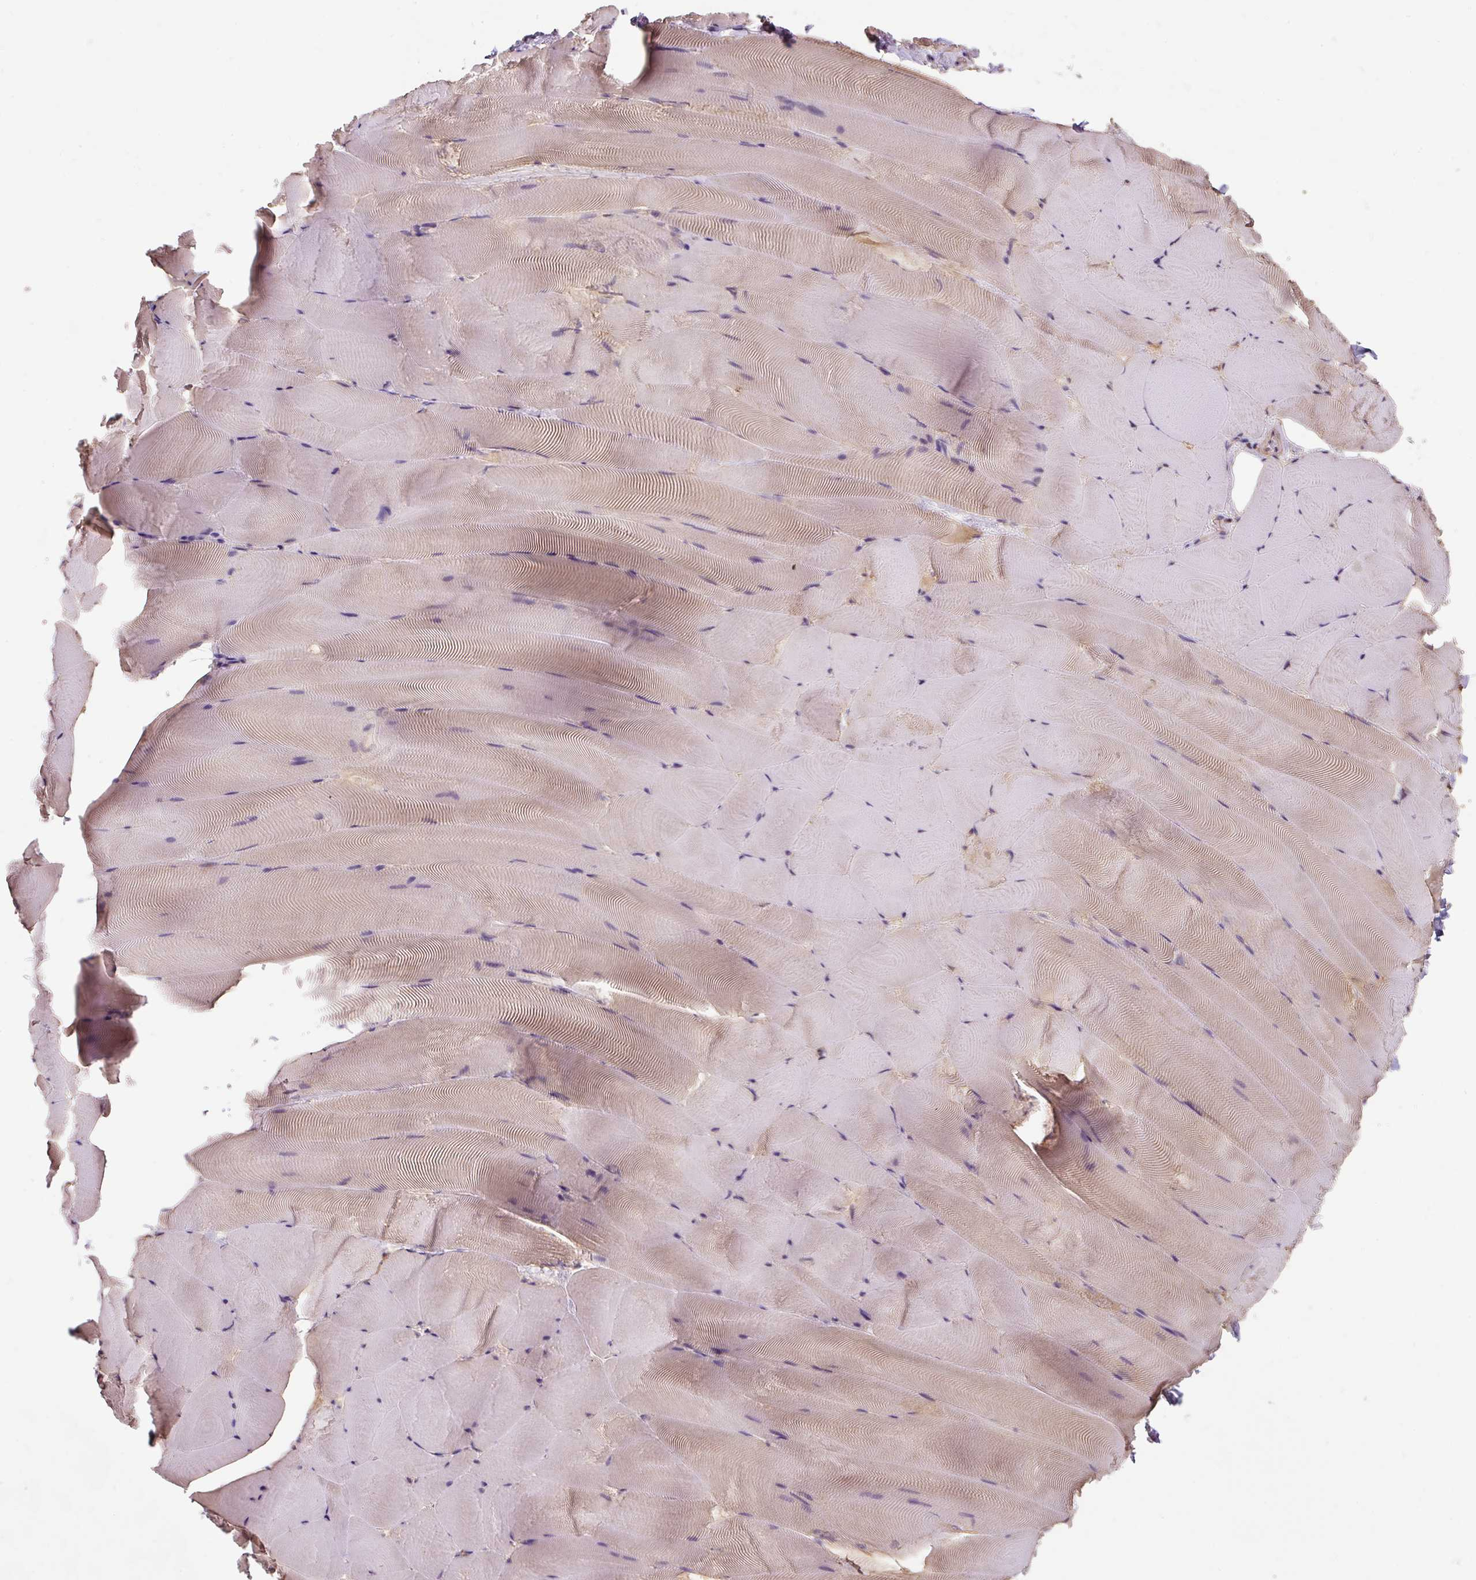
{"staining": {"intensity": "weak", "quantity": "25%-75%", "location": "cytoplasmic/membranous"}, "tissue": "skeletal muscle", "cell_type": "Myocytes", "image_type": "normal", "snomed": [{"axis": "morphology", "description": "Normal tissue, NOS"}, {"axis": "topography", "description": "Skeletal muscle"}], "caption": "Unremarkable skeletal muscle exhibits weak cytoplasmic/membranous positivity in approximately 25%-75% of myocytes.", "gene": "ST13", "patient": {"sex": "female", "age": 64}}